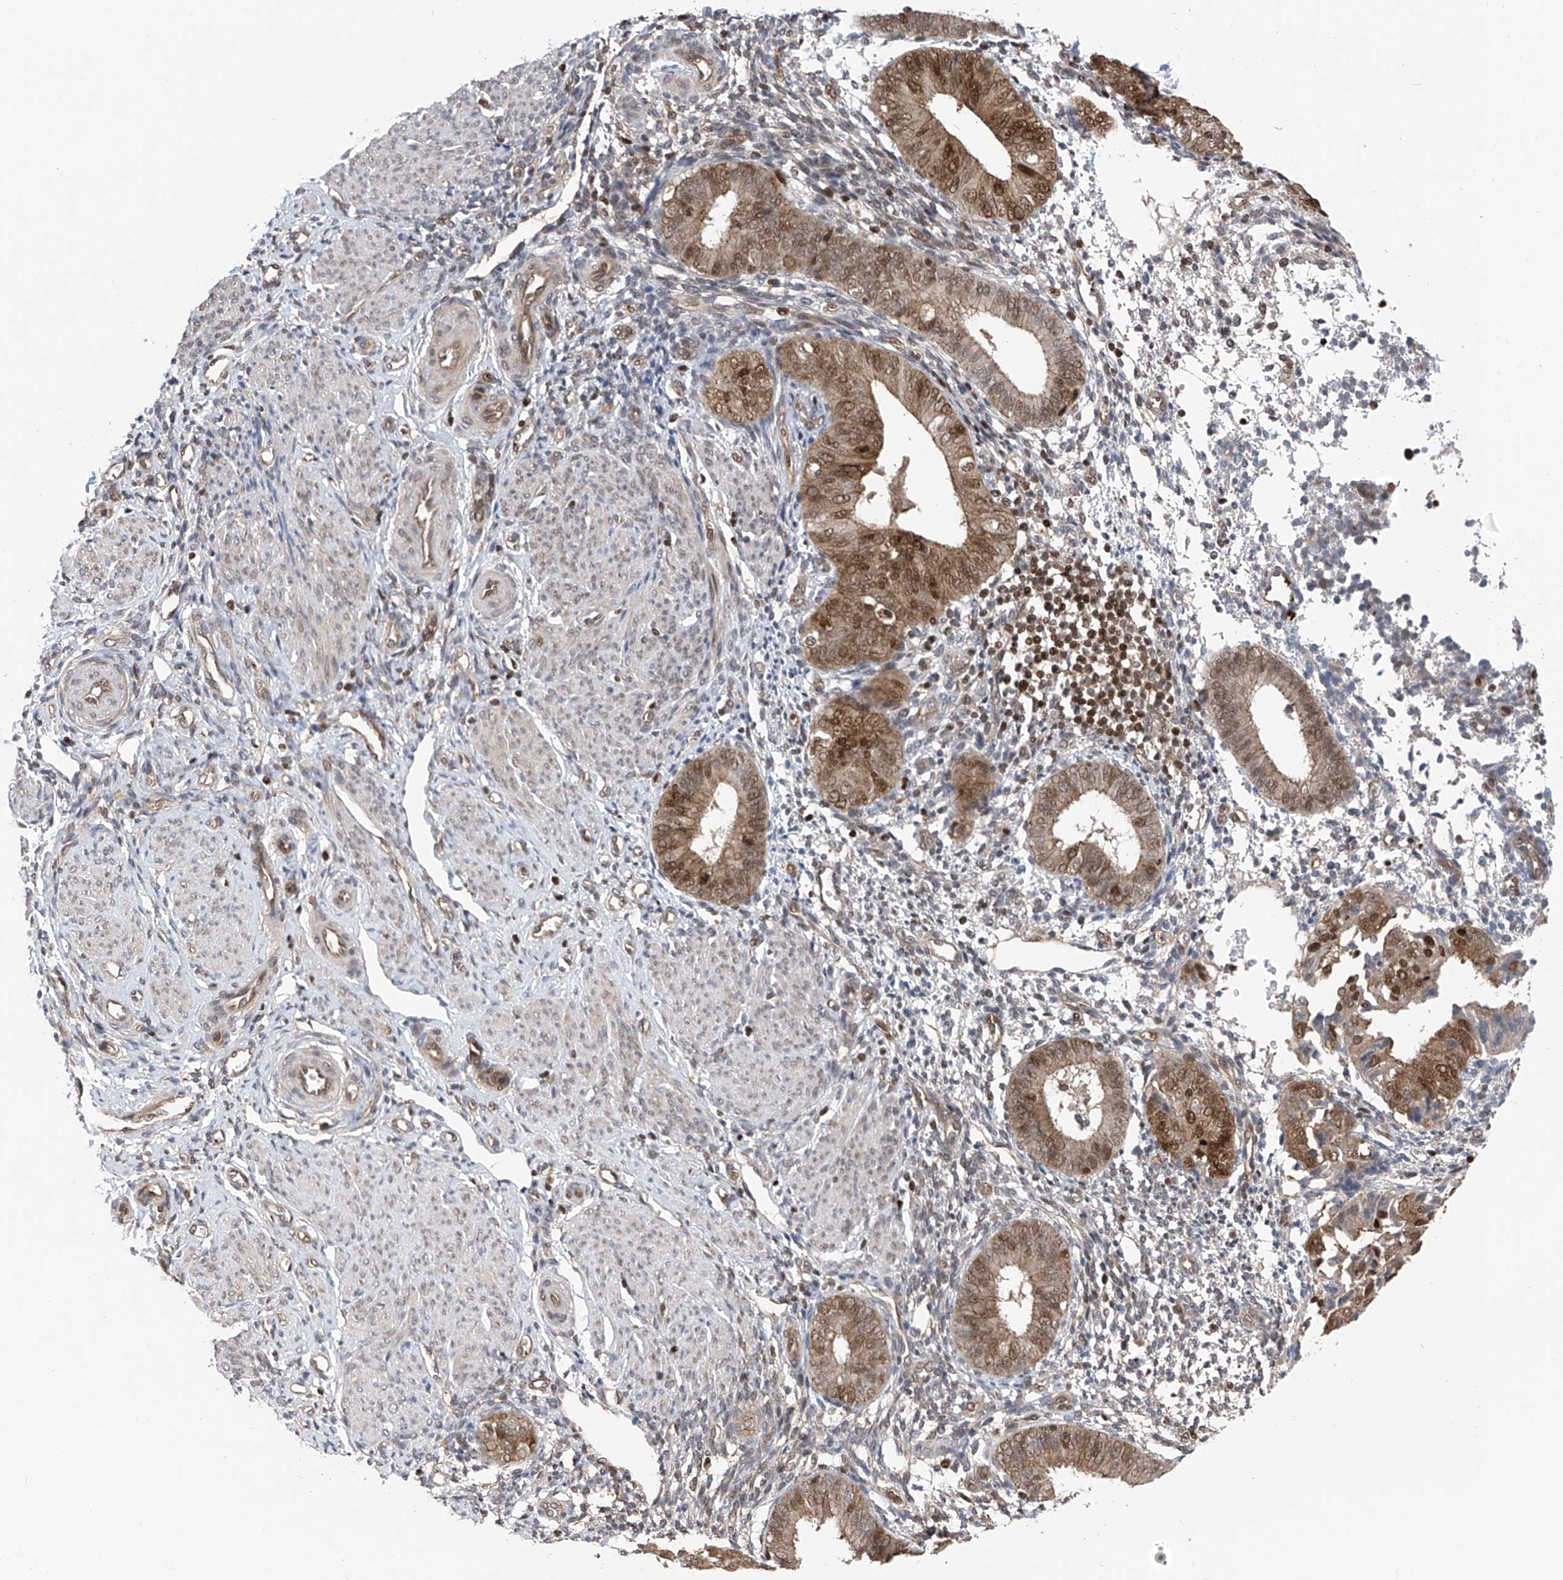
{"staining": {"intensity": "negative", "quantity": "none", "location": "none"}, "tissue": "endometrium", "cell_type": "Cells in endometrial stroma", "image_type": "normal", "snomed": [{"axis": "morphology", "description": "Normal tissue, NOS"}, {"axis": "topography", "description": "Uterus"}, {"axis": "topography", "description": "Endometrium"}], "caption": "The photomicrograph exhibits no significant expression in cells in endometrial stroma of endometrium.", "gene": "DNAJC9", "patient": {"sex": "female", "age": 48}}